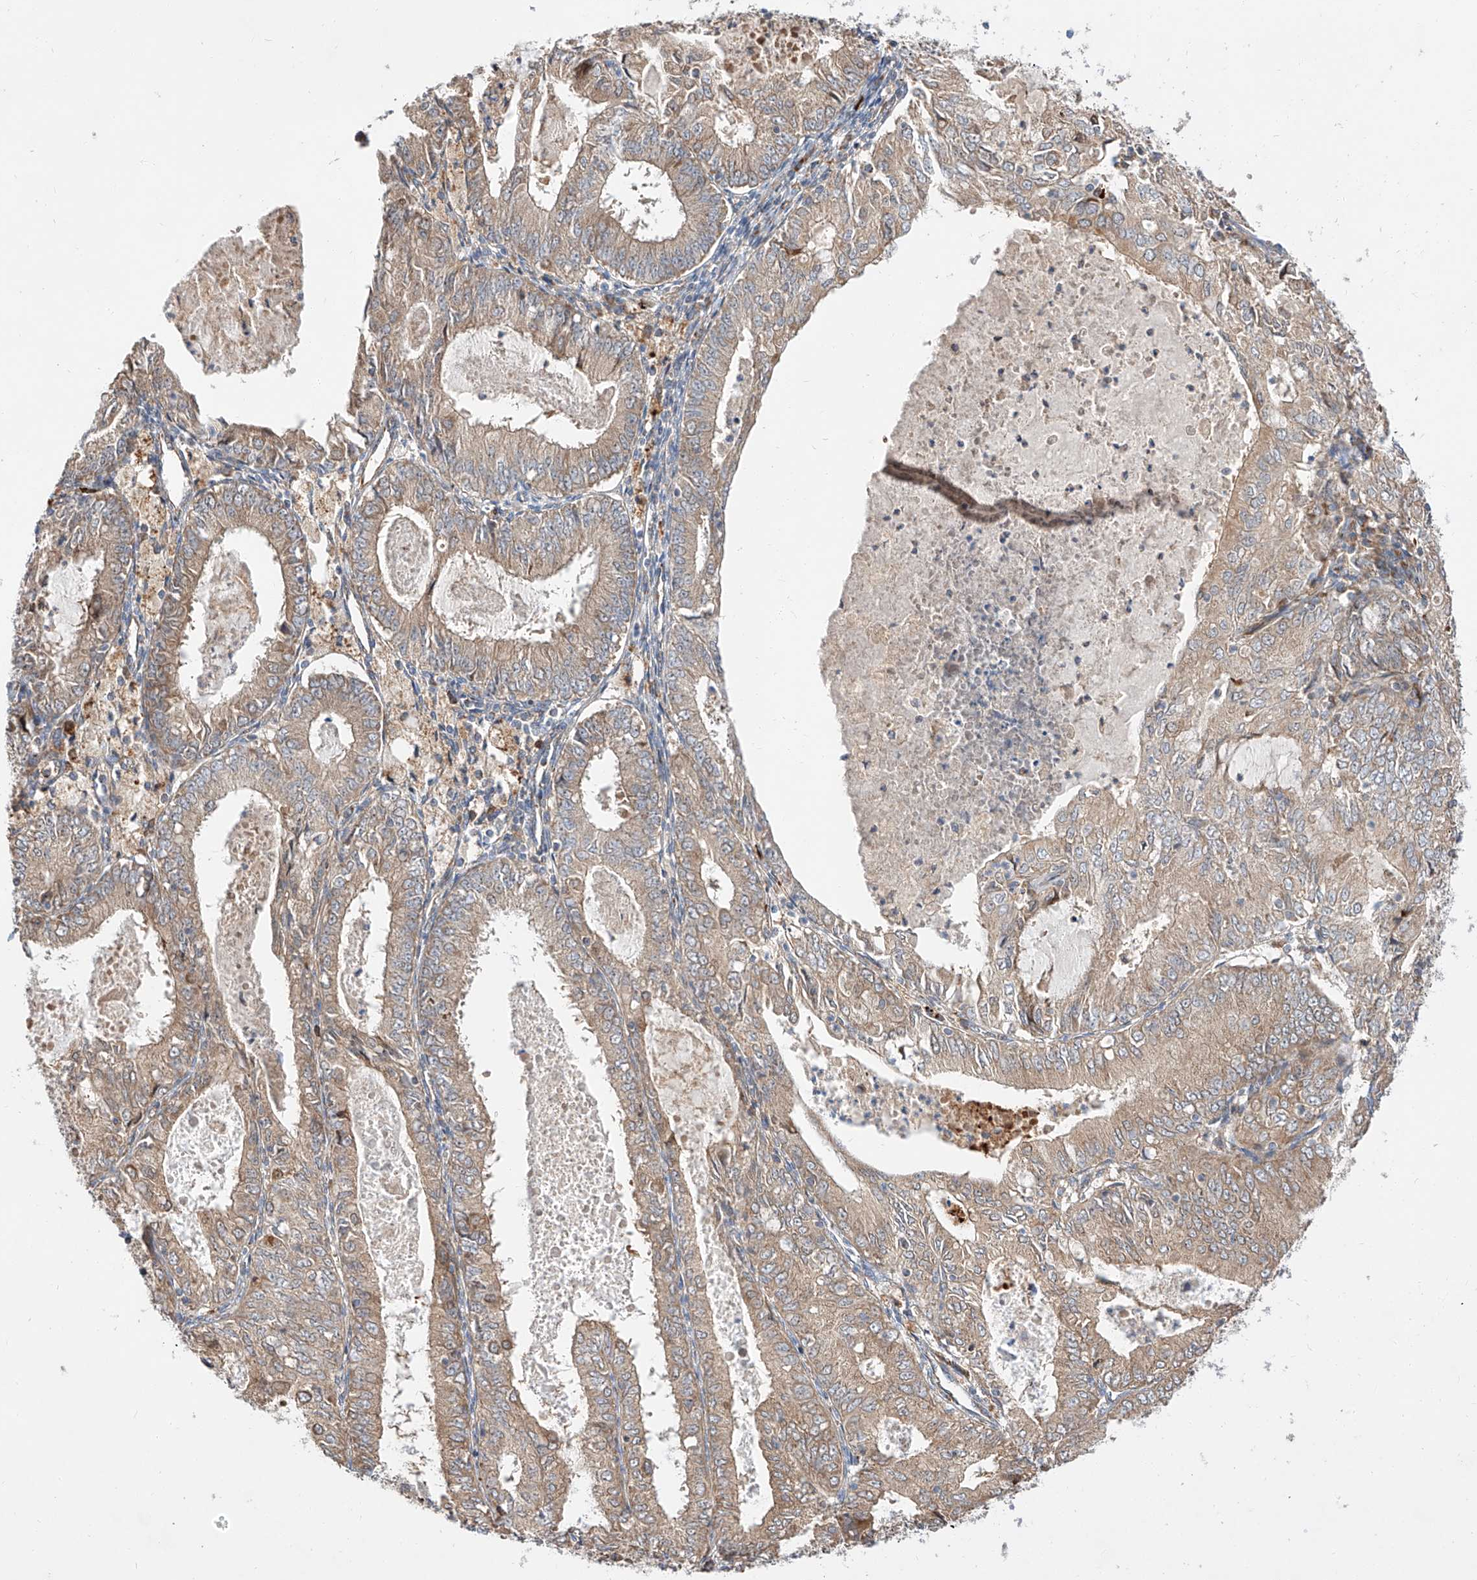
{"staining": {"intensity": "weak", "quantity": "<25%", "location": "cytoplasmic/membranous"}, "tissue": "endometrial cancer", "cell_type": "Tumor cells", "image_type": "cancer", "snomed": [{"axis": "morphology", "description": "Adenocarcinoma, NOS"}, {"axis": "topography", "description": "Endometrium"}], "caption": "A high-resolution micrograph shows immunohistochemistry staining of endometrial cancer (adenocarcinoma), which displays no significant expression in tumor cells.", "gene": "DIRAS3", "patient": {"sex": "female", "age": 57}}